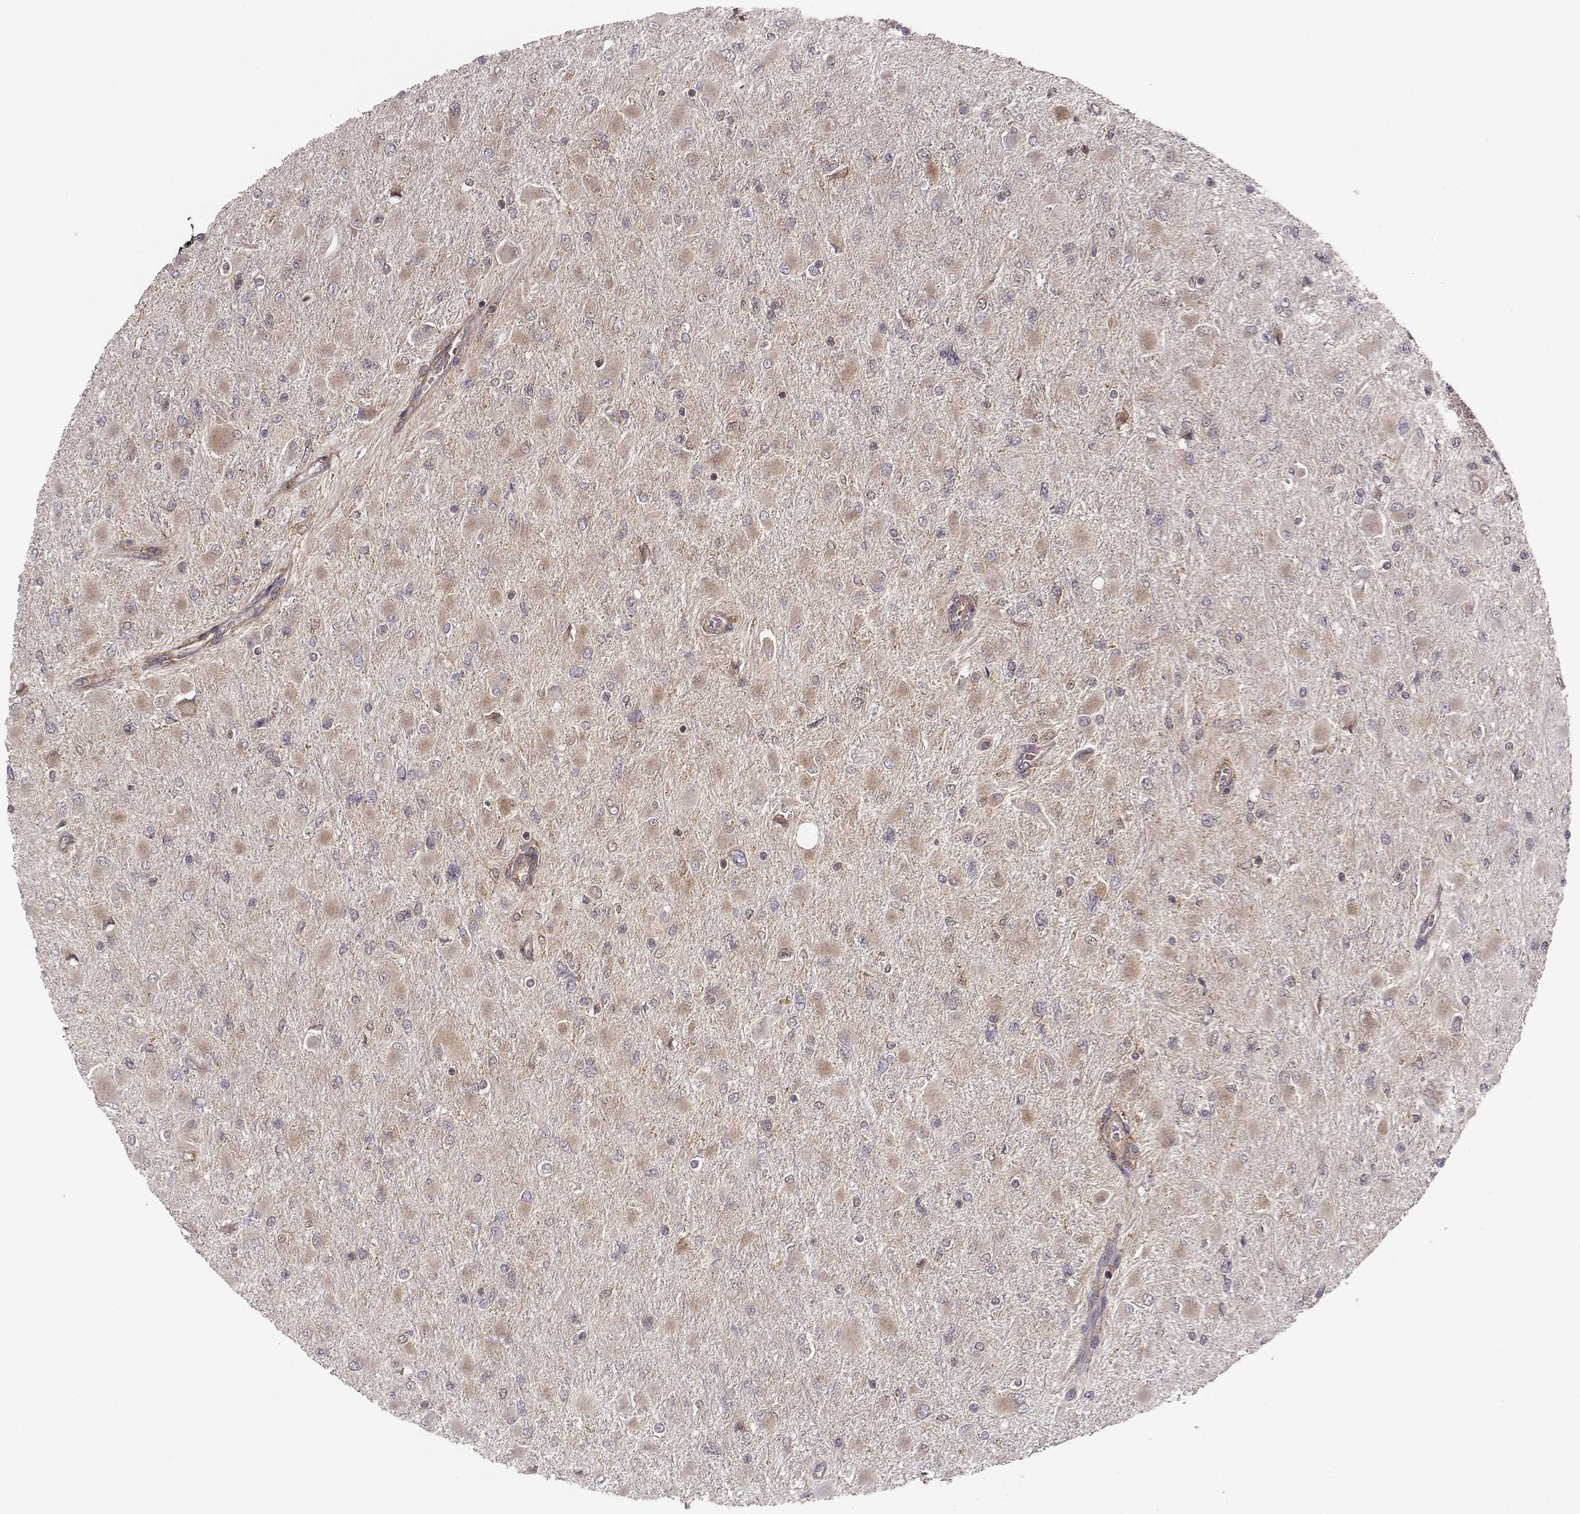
{"staining": {"intensity": "weak", "quantity": ">75%", "location": "cytoplasmic/membranous"}, "tissue": "glioma", "cell_type": "Tumor cells", "image_type": "cancer", "snomed": [{"axis": "morphology", "description": "Glioma, malignant, High grade"}, {"axis": "topography", "description": "Cerebral cortex"}], "caption": "Immunohistochemical staining of human glioma displays low levels of weak cytoplasmic/membranous expression in approximately >75% of tumor cells. The protein of interest is shown in brown color, while the nuclei are stained blue.", "gene": "VPS26A", "patient": {"sex": "female", "age": 36}}